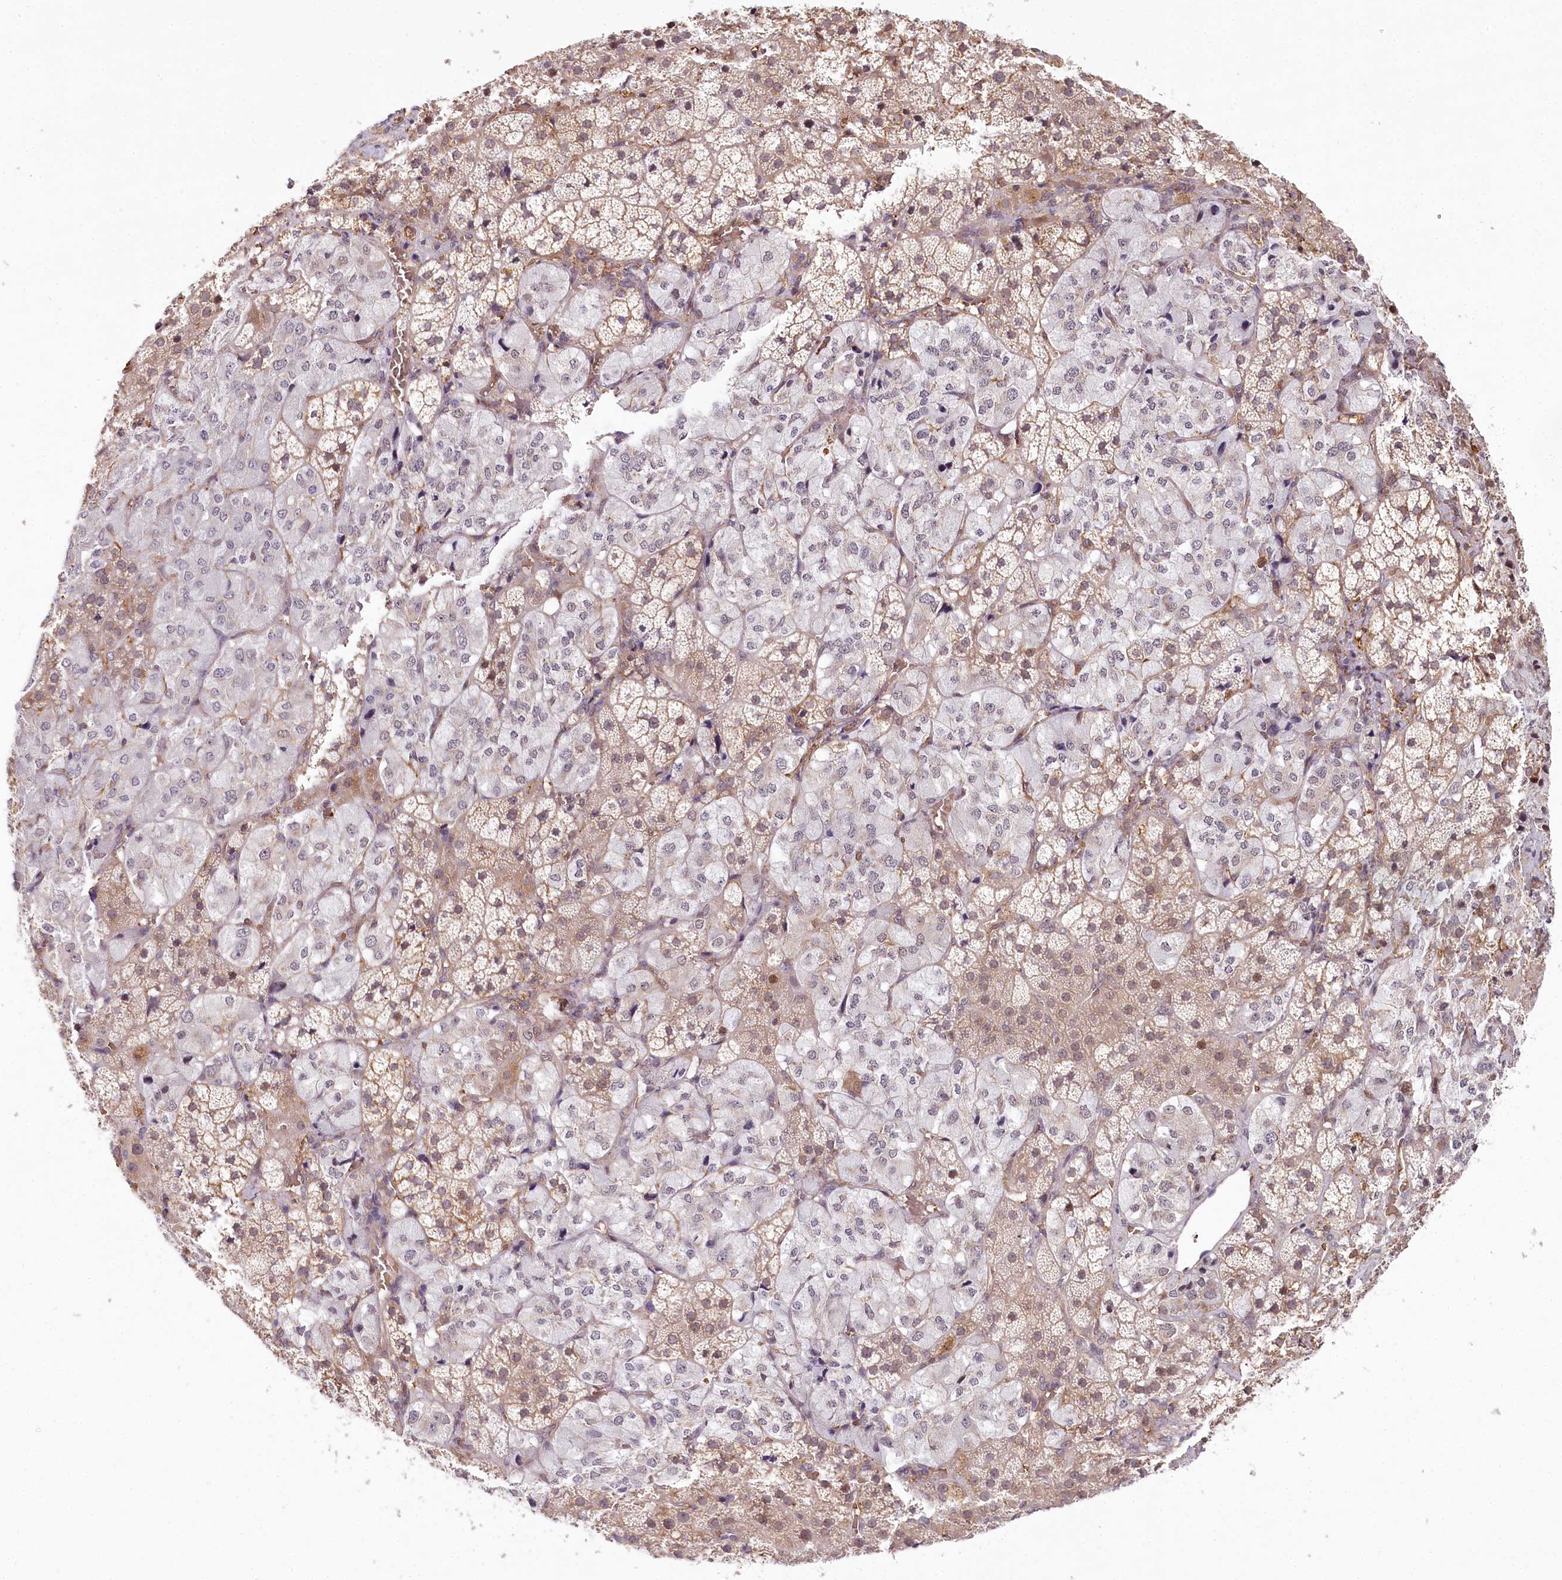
{"staining": {"intensity": "weak", "quantity": "25%-75%", "location": "cytoplasmic/membranous"}, "tissue": "adrenal gland", "cell_type": "Glandular cells", "image_type": "normal", "snomed": [{"axis": "morphology", "description": "Normal tissue, NOS"}, {"axis": "topography", "description": "Adrenal gland"}], "caption": "Glandular cells demonstrate low levels of weak cytoplasmic/membranous staining in about 25%-75% of cells in normal adrenal gland. The staining is performed using DAB (3,3'-diaminobenzidine) brown chromogen to label protein expression. The nuclei are counter-stained blue using hematoxylin.", "gene": "TUBGCP2", "patient": {"sex": "female", "age": 44}}